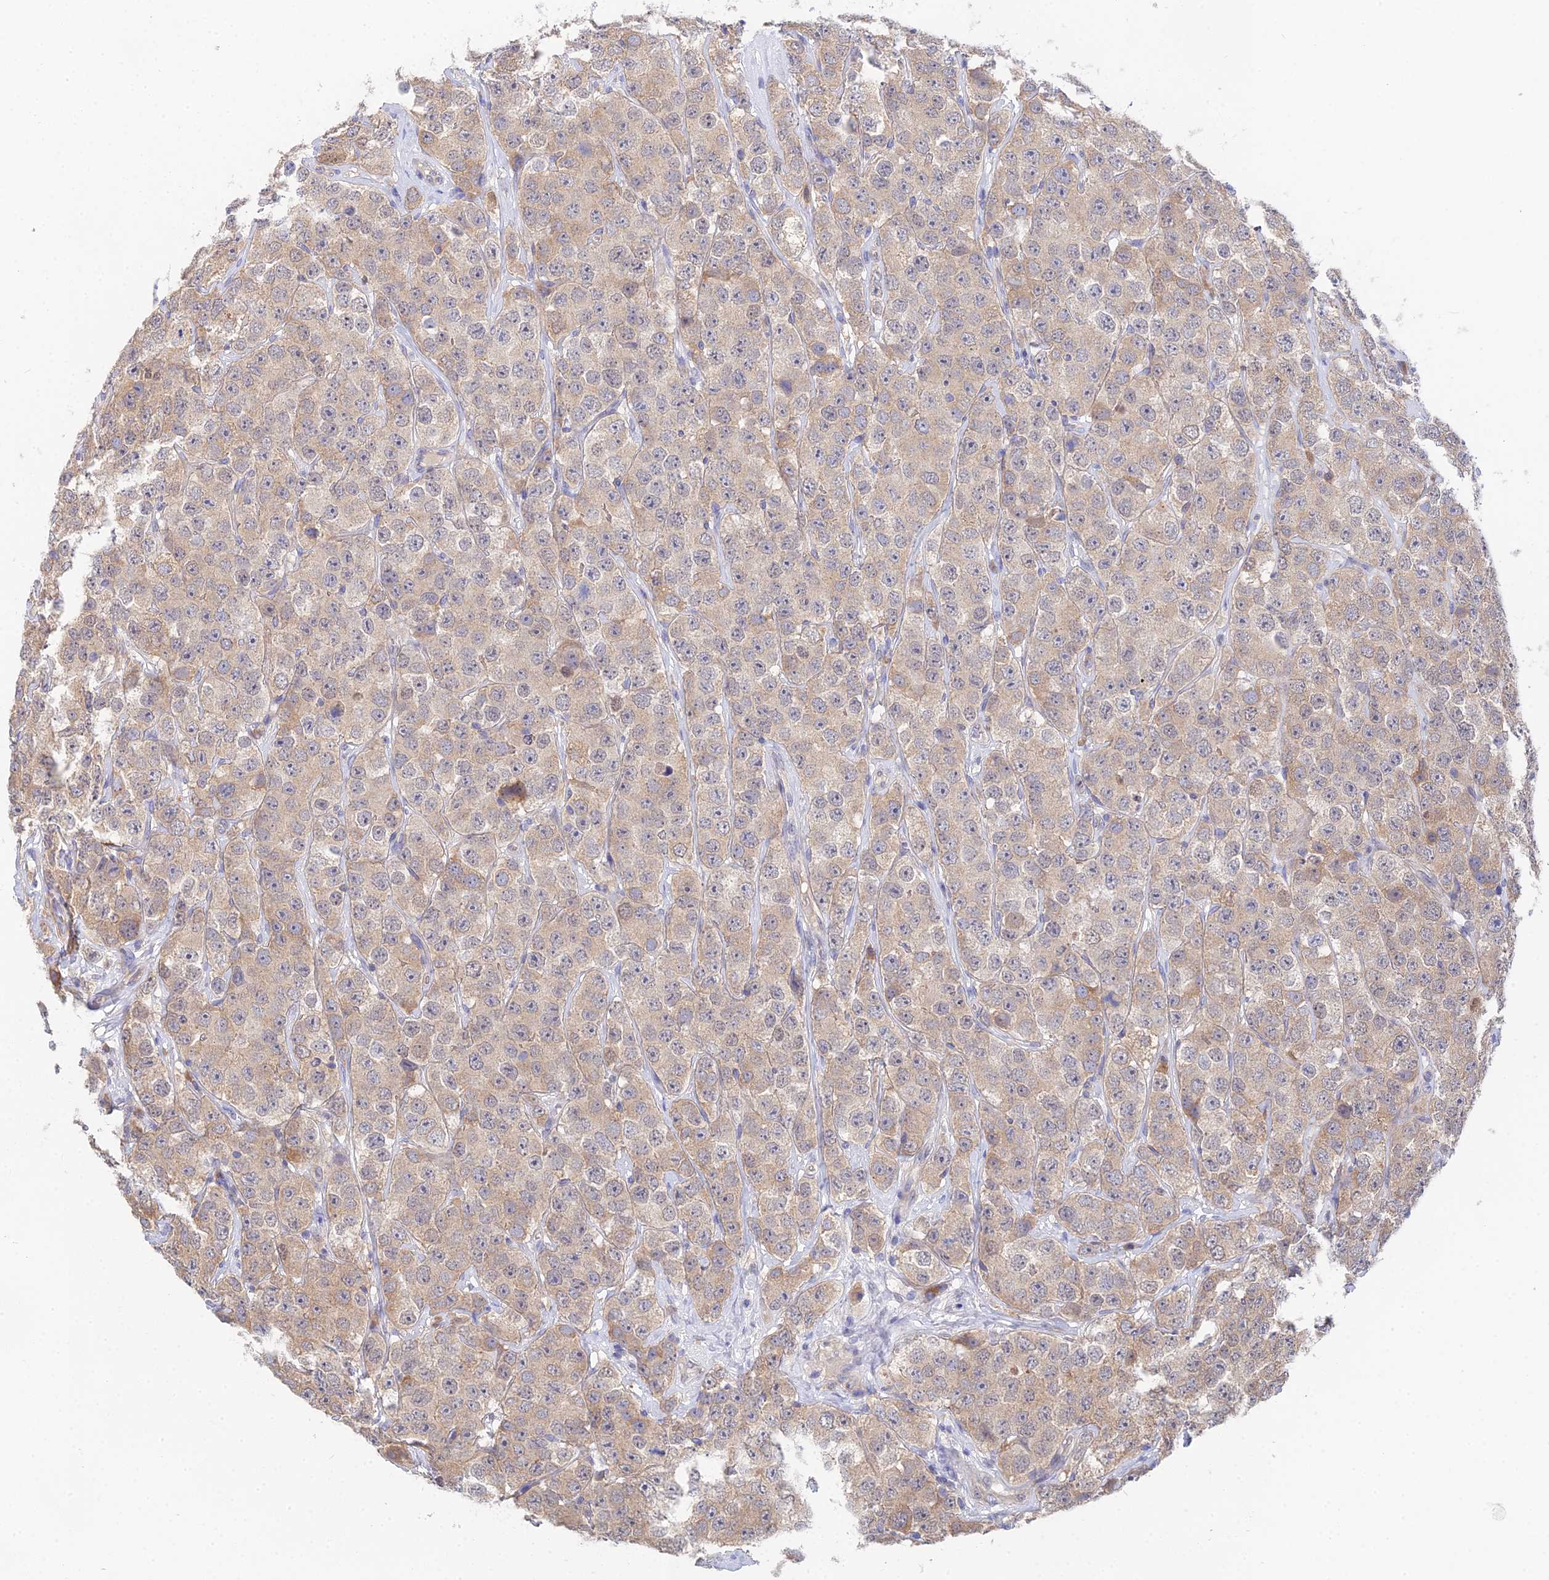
{"staining": {"intensity": "weak", "quantity": ">75%", "location": "cytoplasmic/membranous"}, "tissue": "testis cancer", "cell_type": "Tumor cells", "image_type": "cancer", "snomed": [{"axis": "morphology", "description": "Seminoma, NOS"}, {"axis": "topography", "description": "Testis"}], "caption": "Protein analysis of testis cancer tissue displays weak cytoplasmic/membranous positivity in about >75% of tumor cells.", "gene": "DNAH14", "patient": {"sex": "male", "age": 28}}